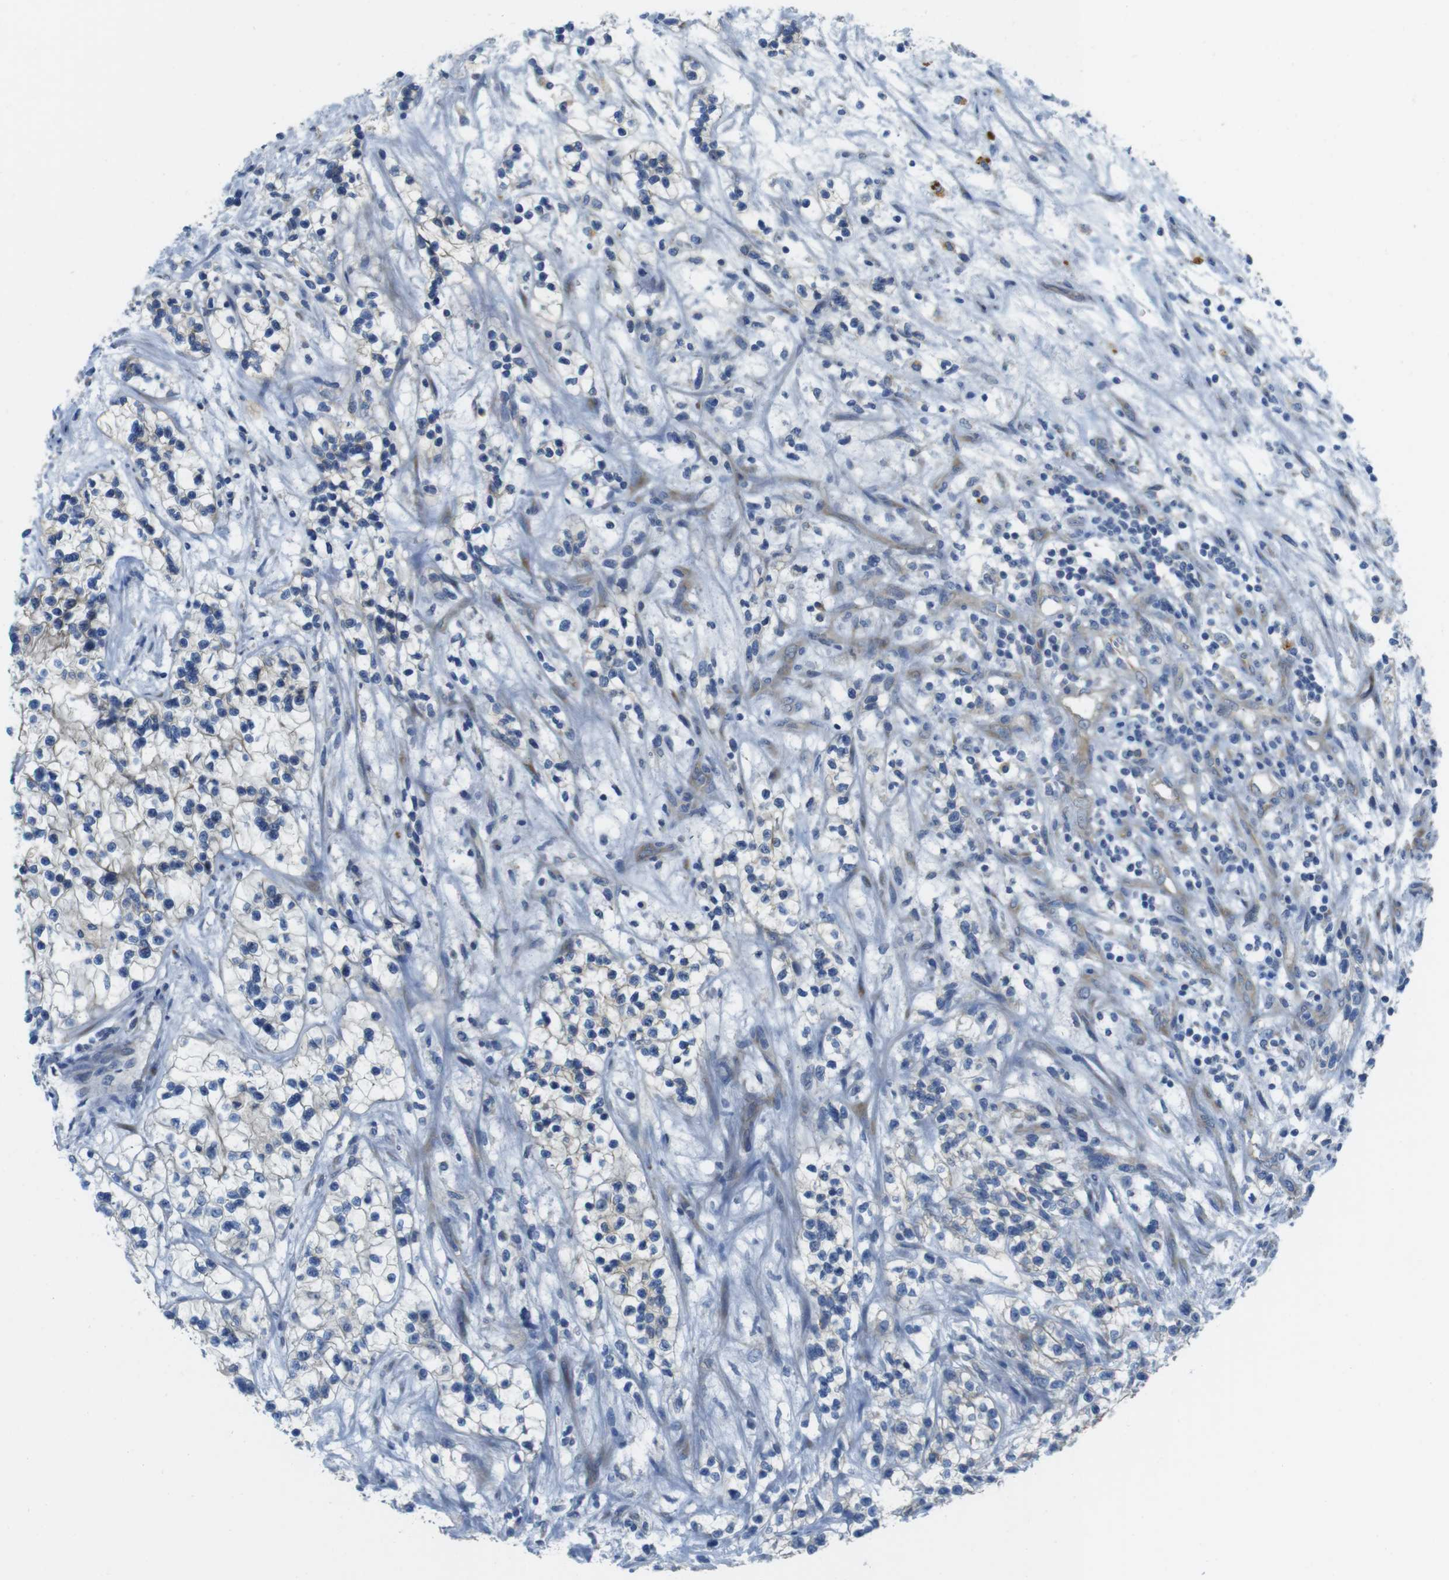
{"staining": {"intensity": "negative", "quantity": "none", "location": "none"}, "tissue": "renal cancer", "cell_type": "Tumor cells", "image_type": "cancer", "snomed": [{"axis": "morphology", "description": "Adenocarcinoma, NOS"}, {"axis": "topography", "description": "Kidney"}], "caption": "Renal cancer stained for a protein using immunohistochemistry (IHC) exhibits no staining tumor cells.", "gene": "TMEM234", "patient": {"sex": "female", "age": 57}}